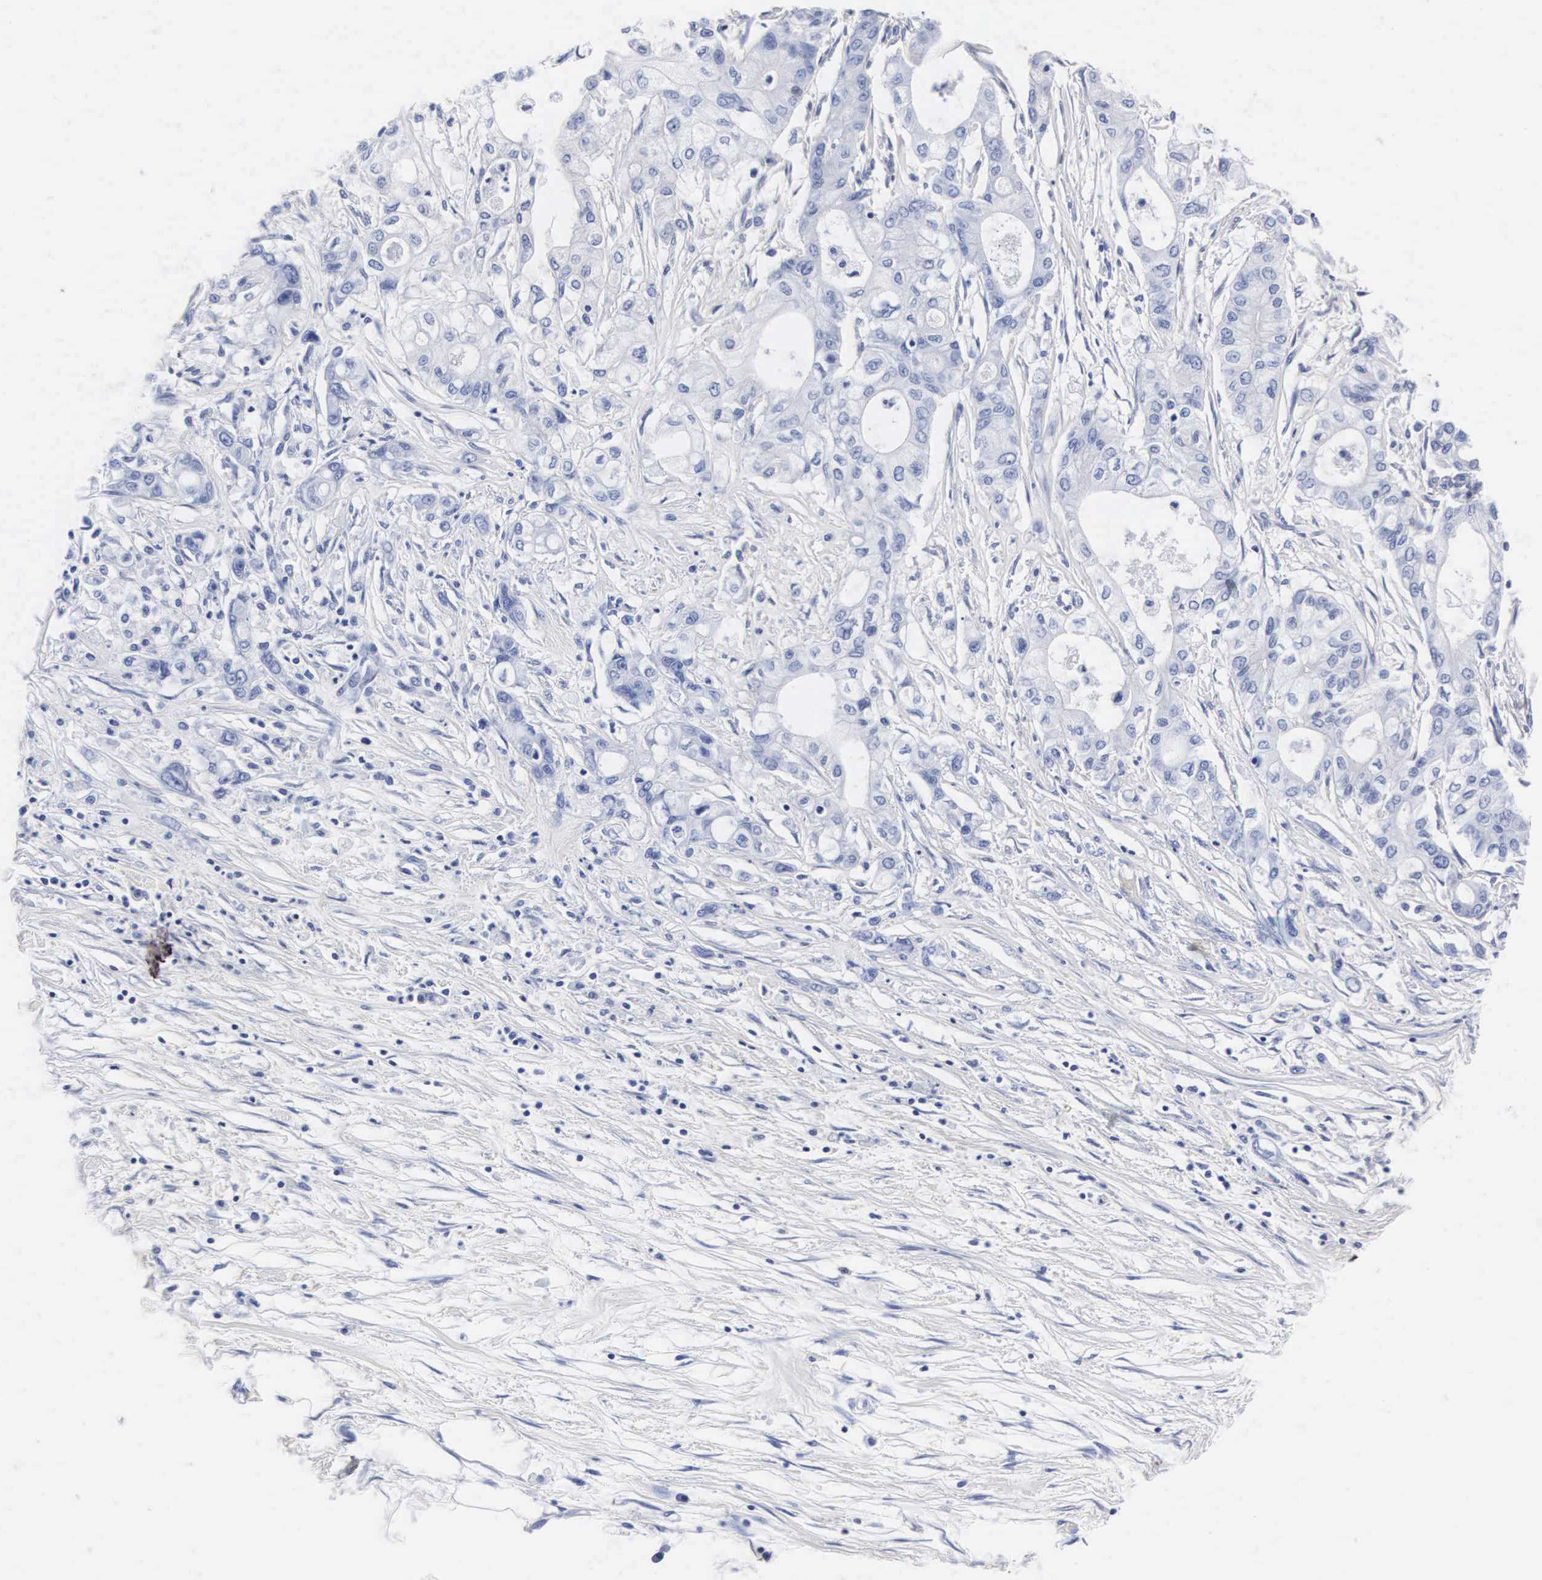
{"staining": {"intensity": "negative", "quantity": "none", "location": "none"}, "tissue": "pancreatic cancer", "cell_type": "Tumor cells", "image_type": "cancer", "snomed": [{"axis": "morphology", "description": "Adenocarcinoma, NOS"}, {"axis": "topography", "description": "Pancreas"}], "caption": "A photomicrograph of pancreatic adenocarcinoma stained for a protein reveals no brown staining in tumor cells. (Stains: DAB IHC with hematoxylin counter stain, Microscopy: brightfield microscopy at high magnification).", "gene": "ENO2", "patient": {"sex": "male", "age": 79}}